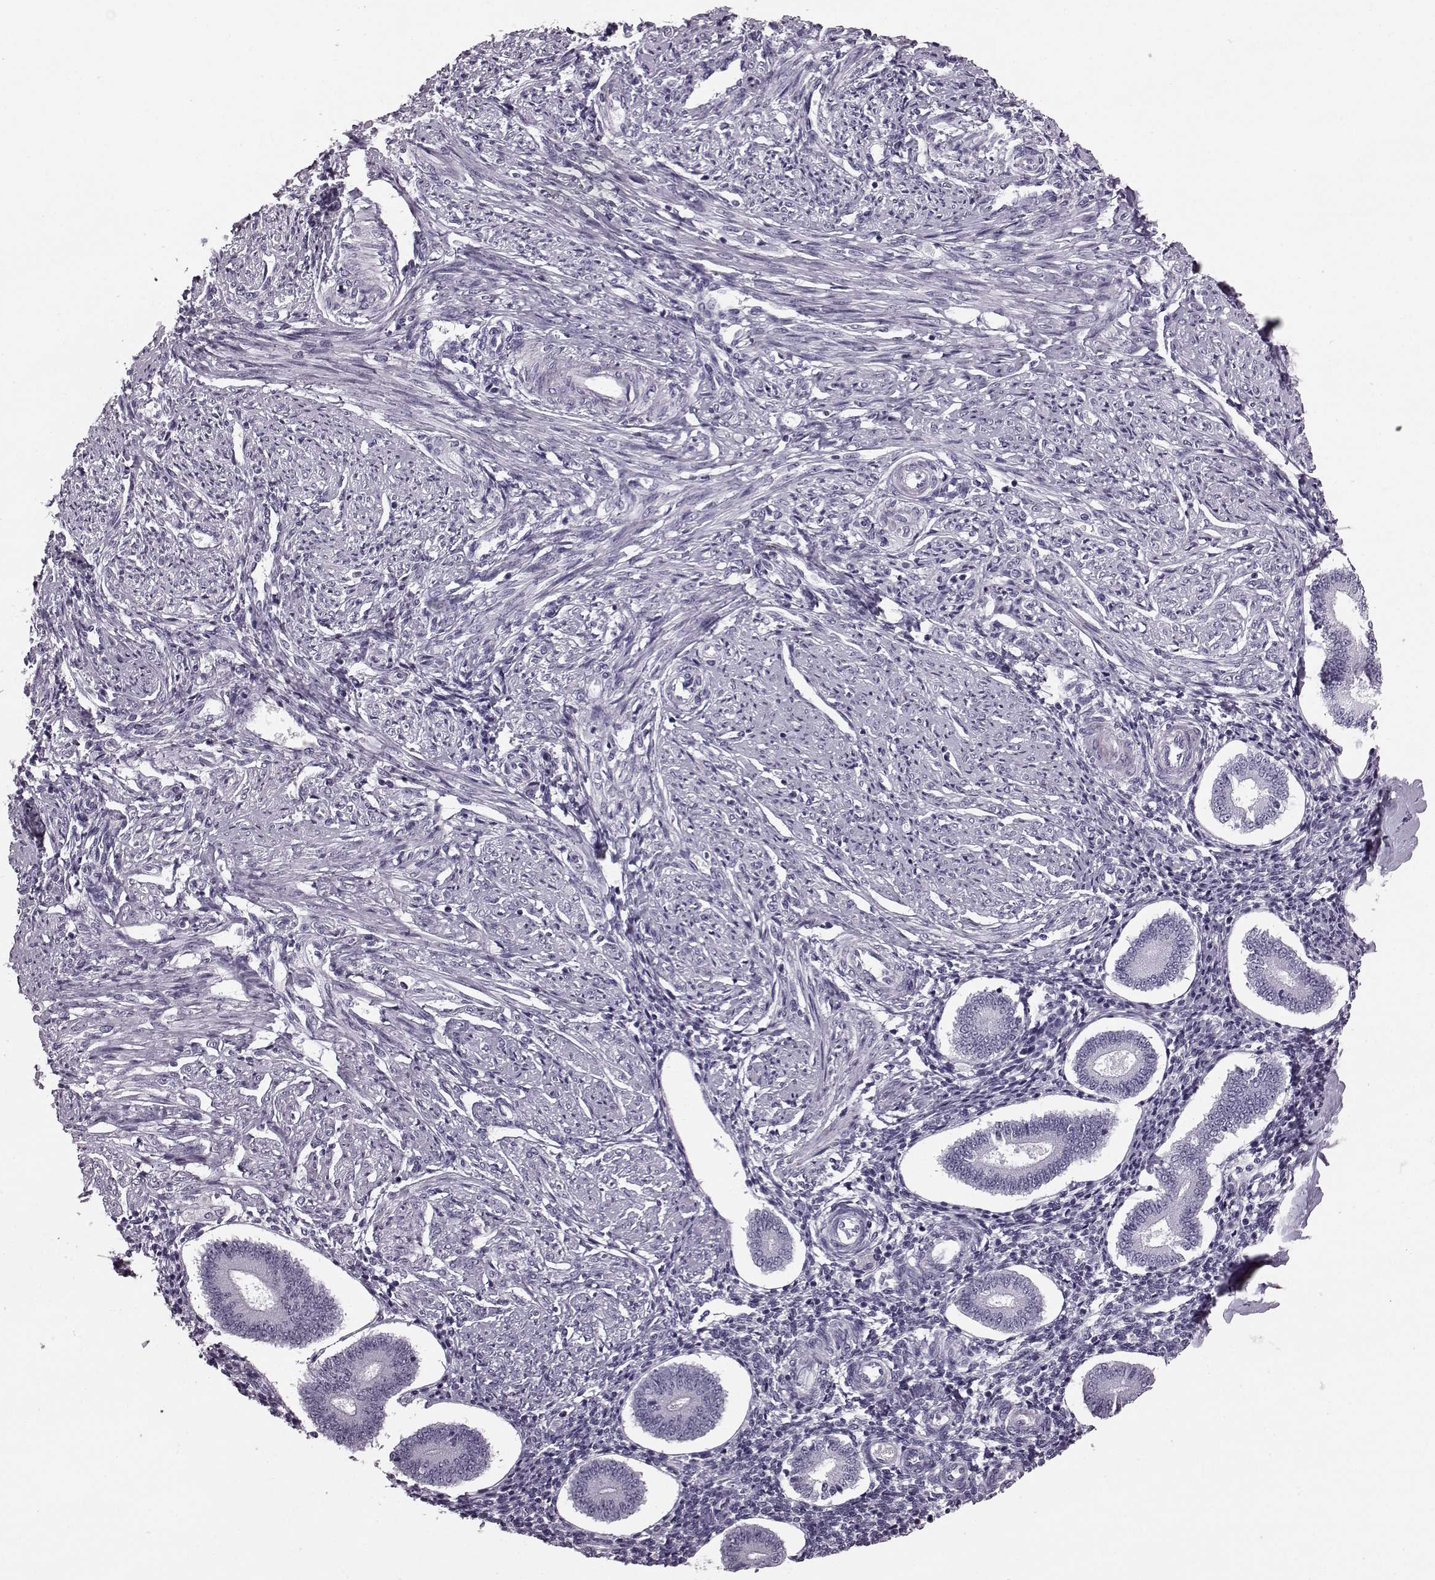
{"staining": {"intensity": "negative", "quantity": "none", "location": "none"}, "tissue": "endometrium", "cell_type": "Cells in endometrial stroma", "image_type": "normal", "snomed": [{"axis": "morphology", "description": "Normal tissue, NOS"}, {"axis": "topography", "description": "Endometrium"}], "caption": "IHC photomicrograph of benign endometrium: endometrium stained with DAB (3,3'-diaminobenzidine) shows no significant protein positivity in cells in endometrial stroma. (DAB (3,3'-diaminobenzidine) immunohistochemistry visualized using brightfield microscopy, high magnification).", "gene": "JSRP1", "patient": {"sex": "female", "age": 40}}